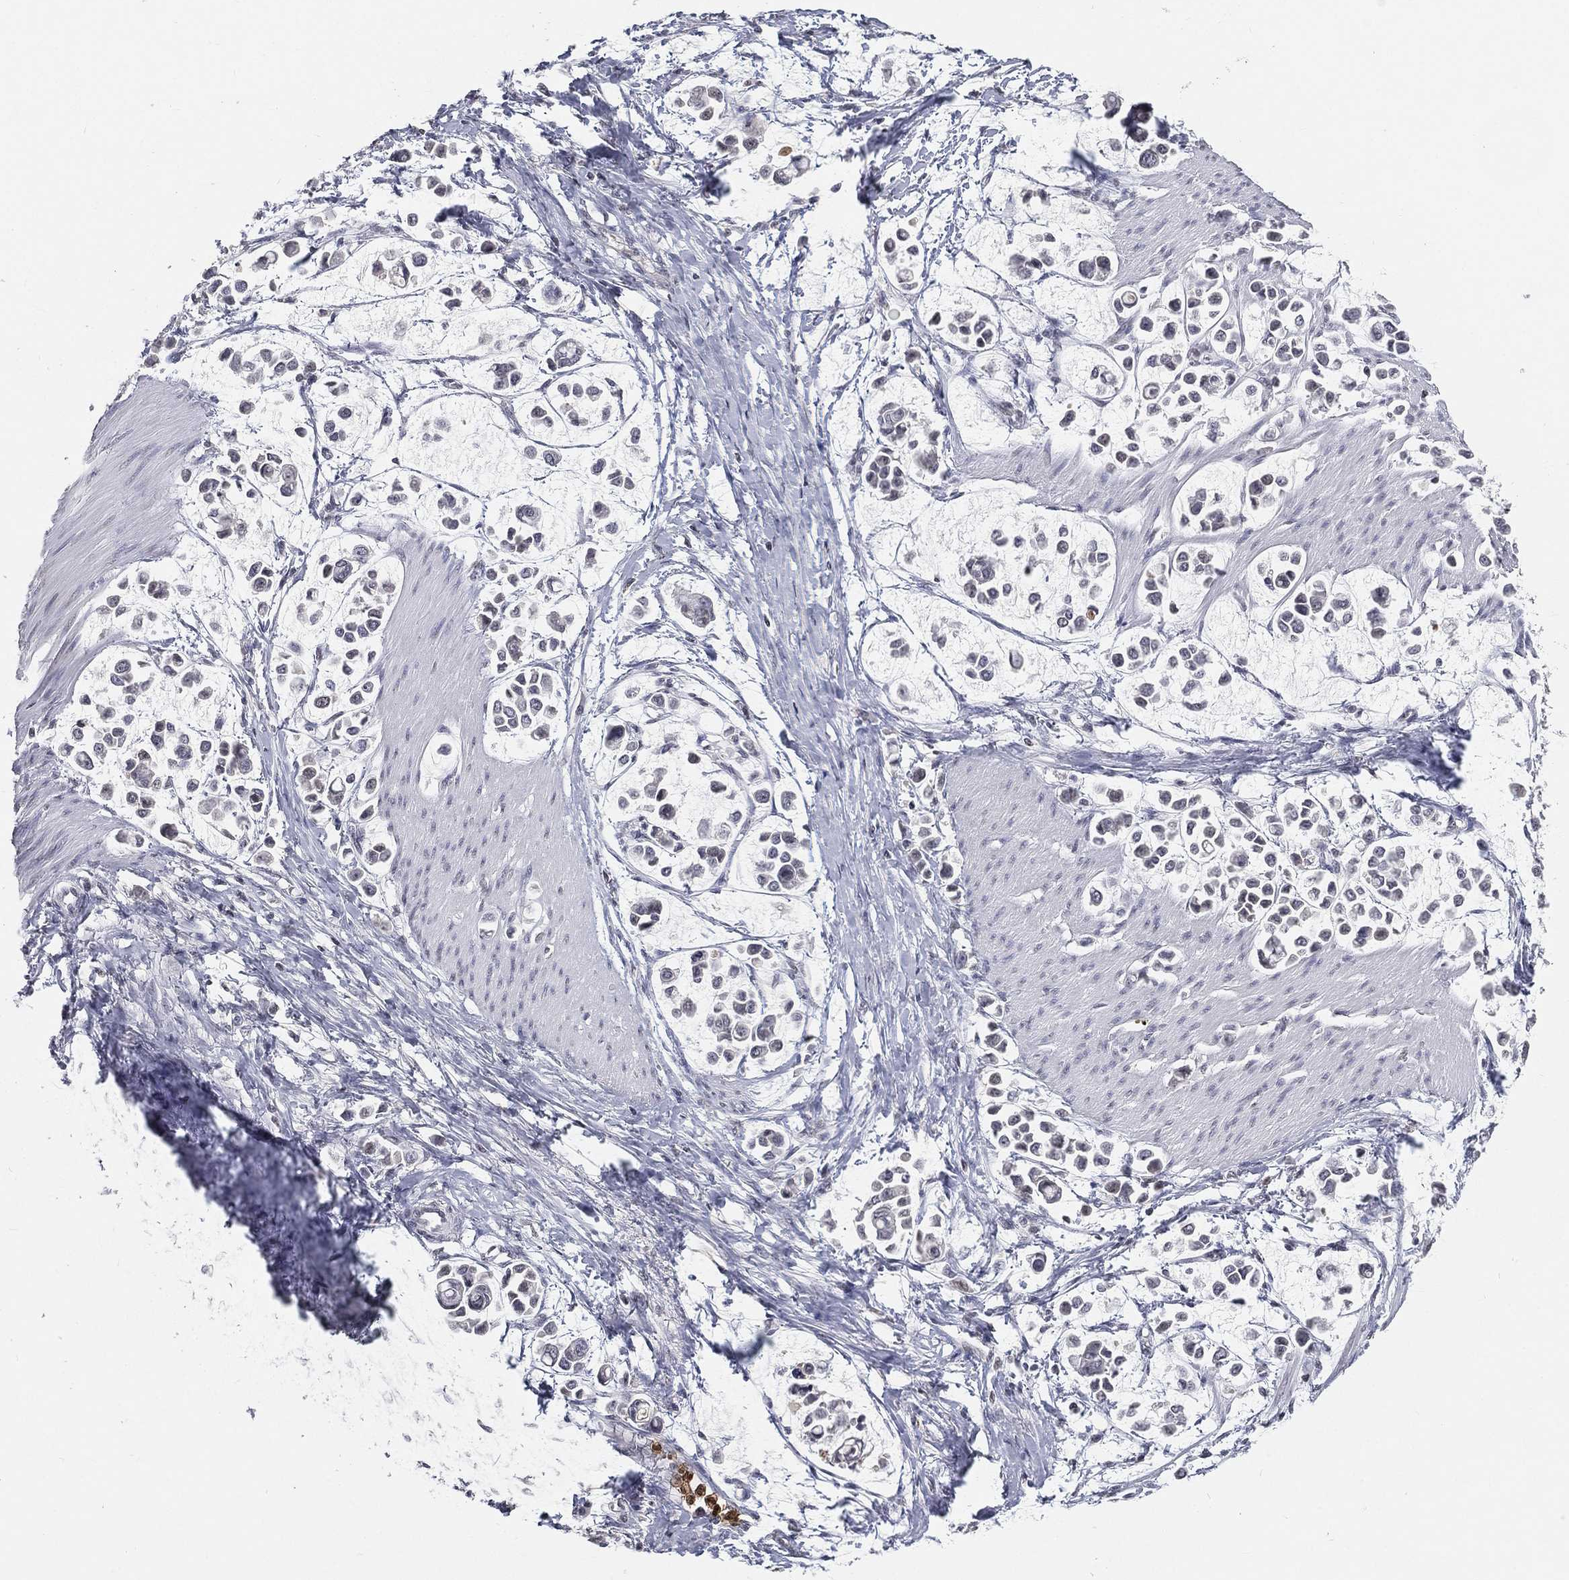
{"staining": {"intensity": "negative", "quantity": "none", "location": "none"}, "tissue": "stomach cancer", "cell_type": "Tumor cells", "image_type": "cancer", "snomed": [{"axis": "morphology", "description": "Adenocarcinoma, NOS"}, {"axis": "topography", "description": "Stomach"}], "caption": "A high-resolution photomicrograph shows immunohistochemistry staining of adenocarcinoma (stomach), which demonstrates no significant staining in tumor cells.", "gene": "ARG1", "patient": {"sex": "male", "age": 82}}